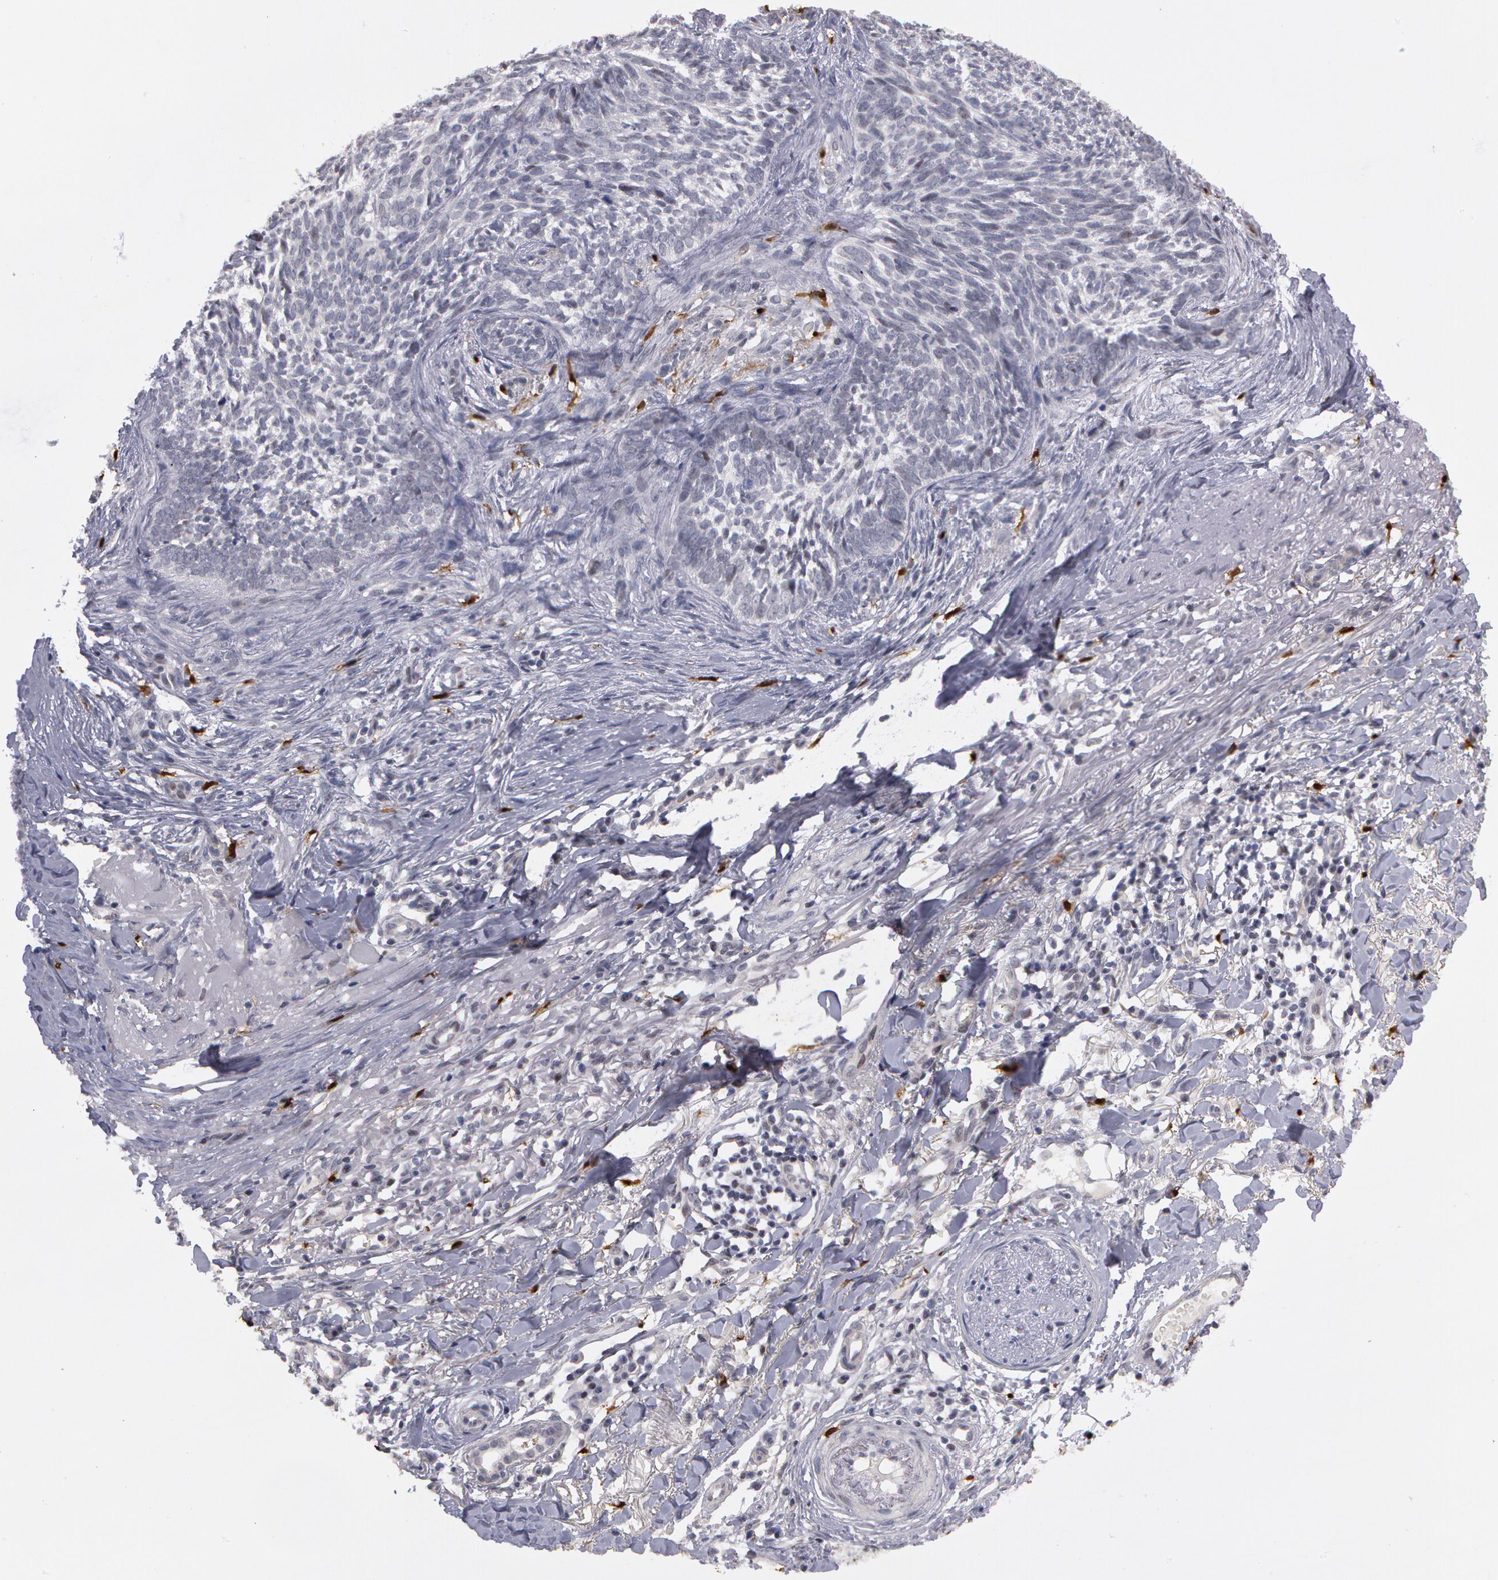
{"staining": {"intensity": "negative", "quantity": "none", "location": "none"}, "tissue": "skin cancer", "cell_type": "Tumor cells", "image_type": "cancer", "snomed": [{"axis": "morphology", "description": "Basal cell carcinoma"}, {"axis": "topography", "description": "Skin"}], "caption": "Immunohistochemistry micrograph of neoplastic tissue: human skin cancer (basal cell carcinoma) stained with DAB (3,3'-diaminobenzidine) exhibits no significant protein positivity in tumor cells.", "gene": "PRICKLE1", "patient": {"sex": "female", "age": 81}}